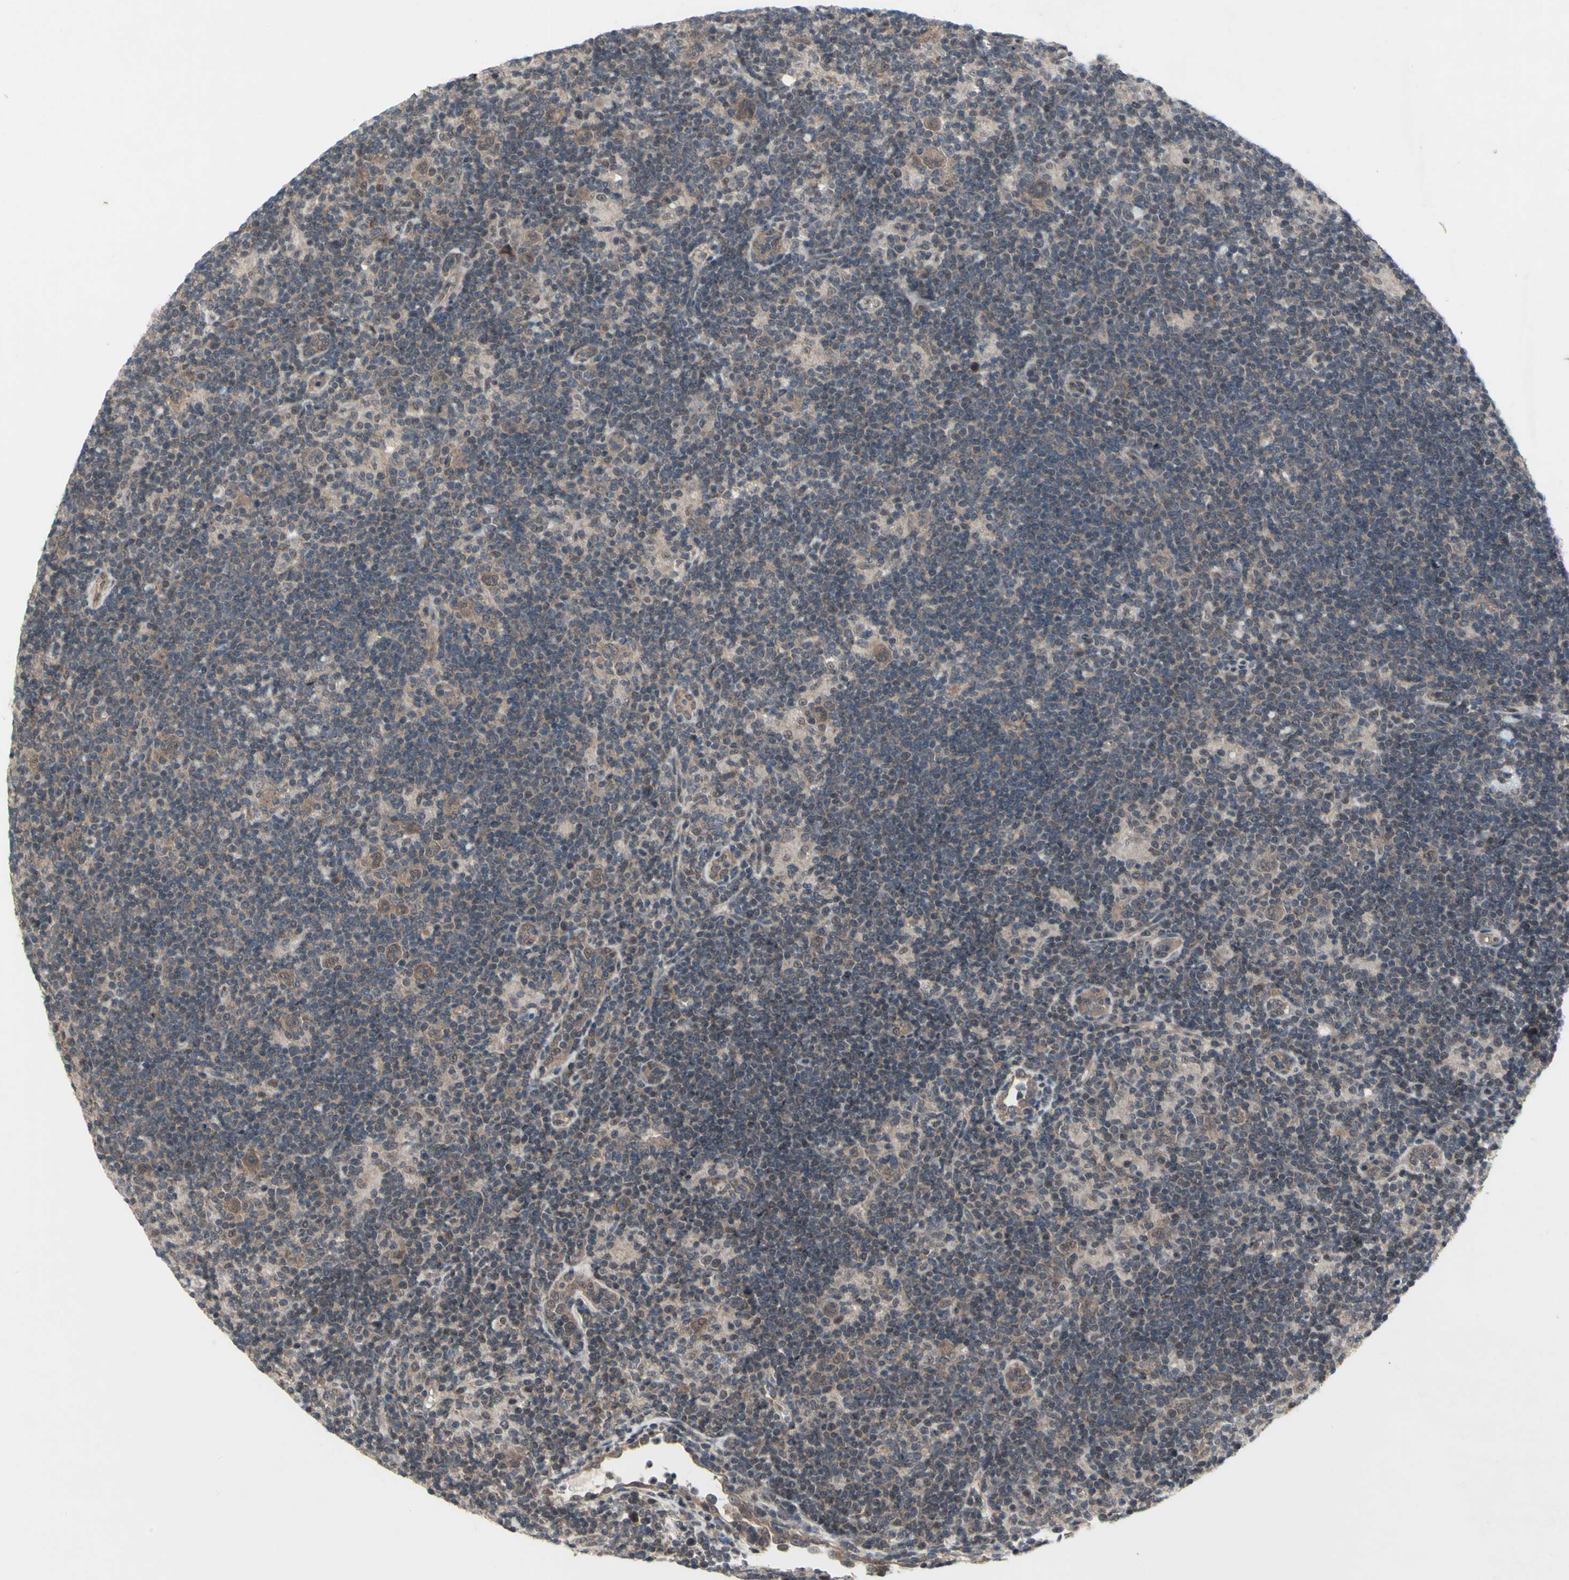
{"staining": {"intensity": "weak", "quantity": ">75%", "location": "cytoplasmic/membranous,nuclear"}, "tissue": "lymphoma", "cell_type": "Tumor cells", "image_type": "cancer", "snomed": [{"axis": "morphology", "description": "Hodgkin's disease, NOS"}, {"axis": "topography", "description": "Lymph node"}], "caption": "A photomicrograph of human lymphoma stained for a protein reveals weak cytoplasmic/membranous and nuclear brown staining in tumor cells.", "gene": "TRDMT1", "patient": {"sex": "female", "age": 57}}